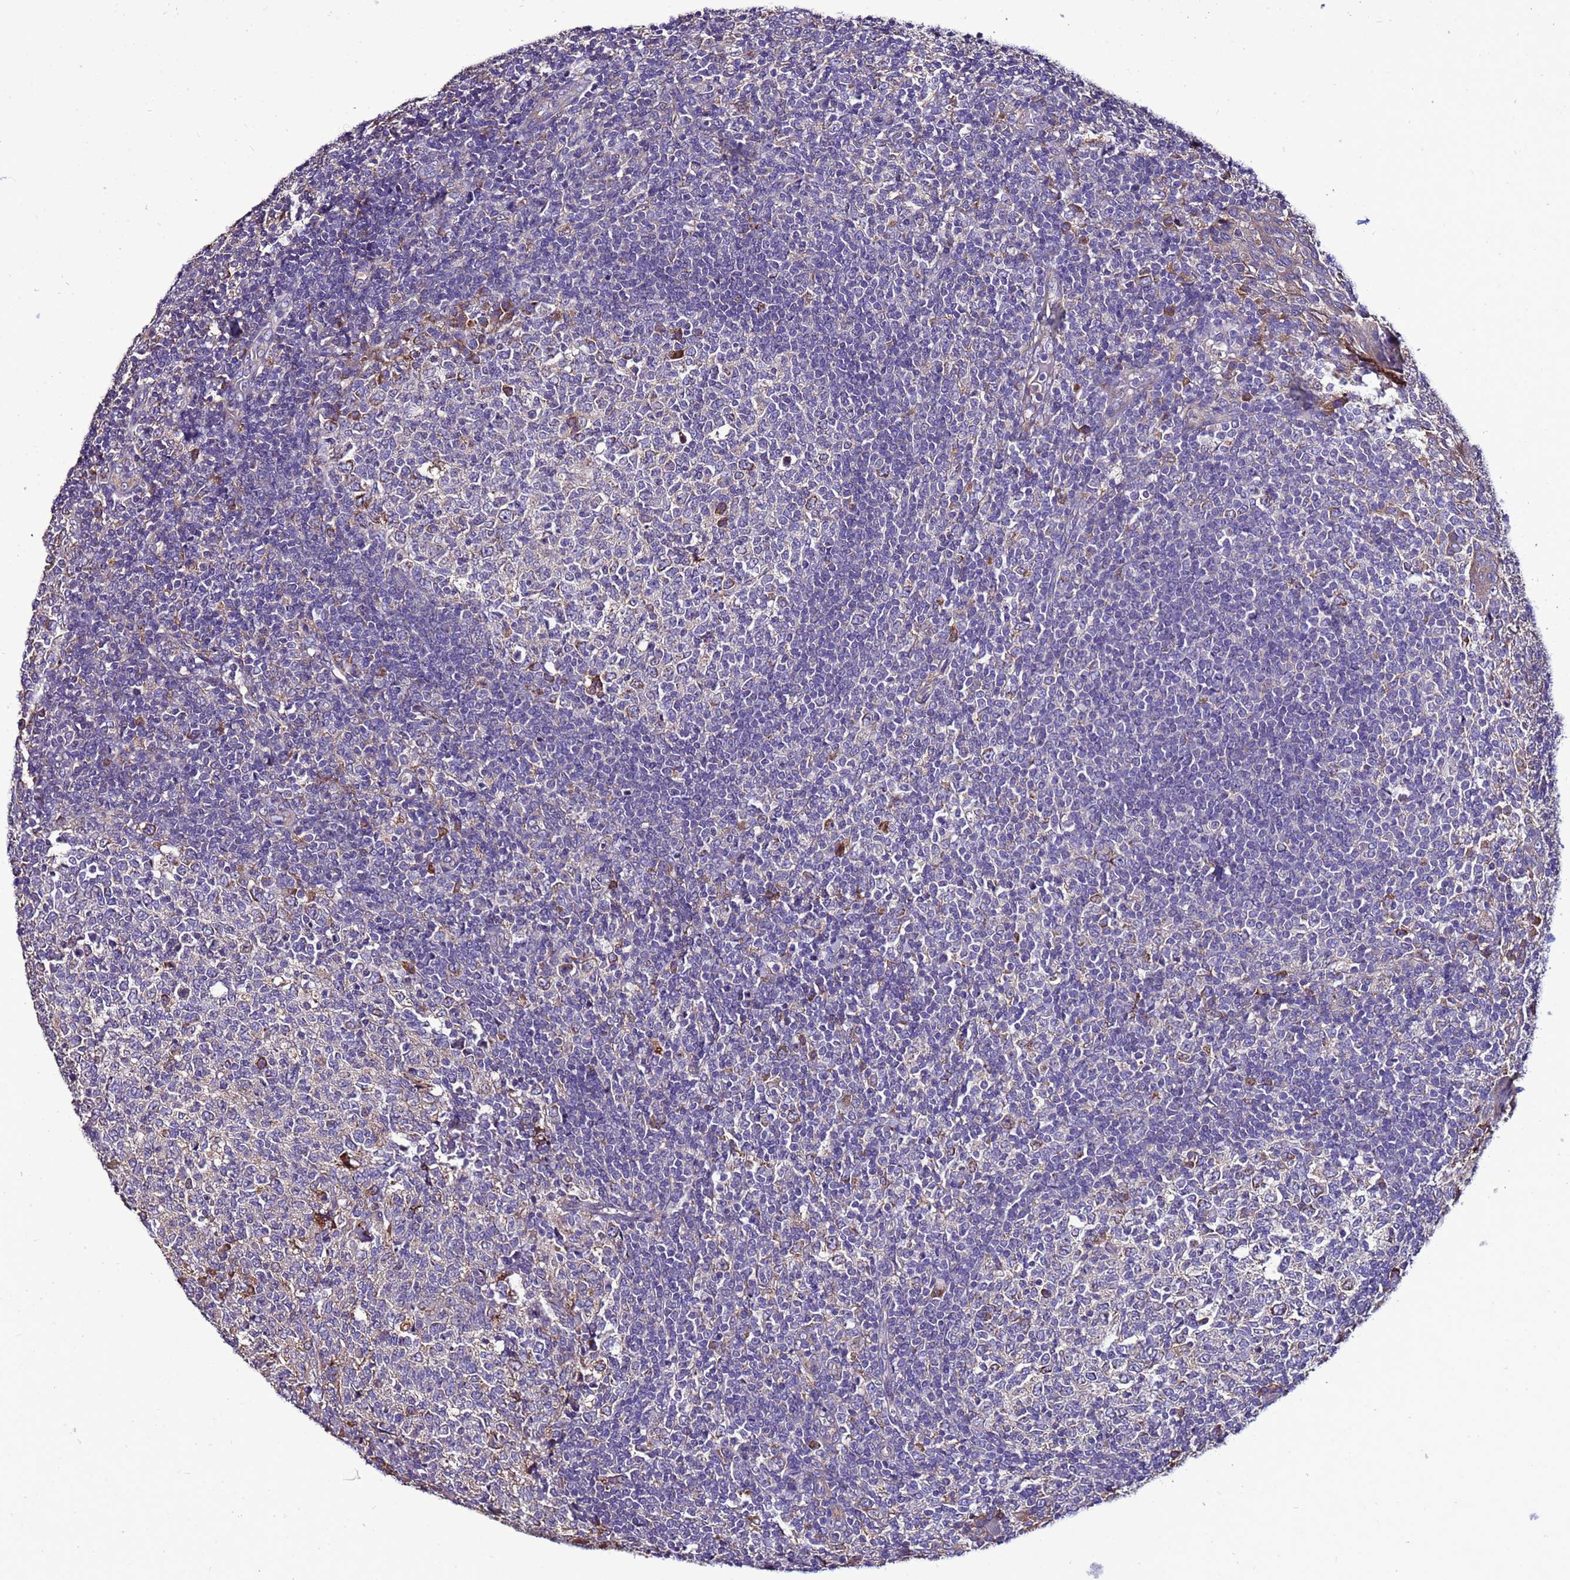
{"staining": {"intensity": "strong", "quantity": "<25%", "location": "cytoplasmic/membranous"}, "tissue": "tonsil", "cell_type": "Germinal center cells", "image_type": "normal", "snomed": [{"axis": "morphology", "description": "Normal tissue, NOS"}, {"axis": "topography", "description": "Tonsil"}], "caption": "Strong cytoplasmic/membranous positivity for a protein is appreciated in approximately <25% of germinal center cells of benign tonsil using IHC.", "gene": "ANTKMT", "patient": {"sex": "female", "age": 19}}